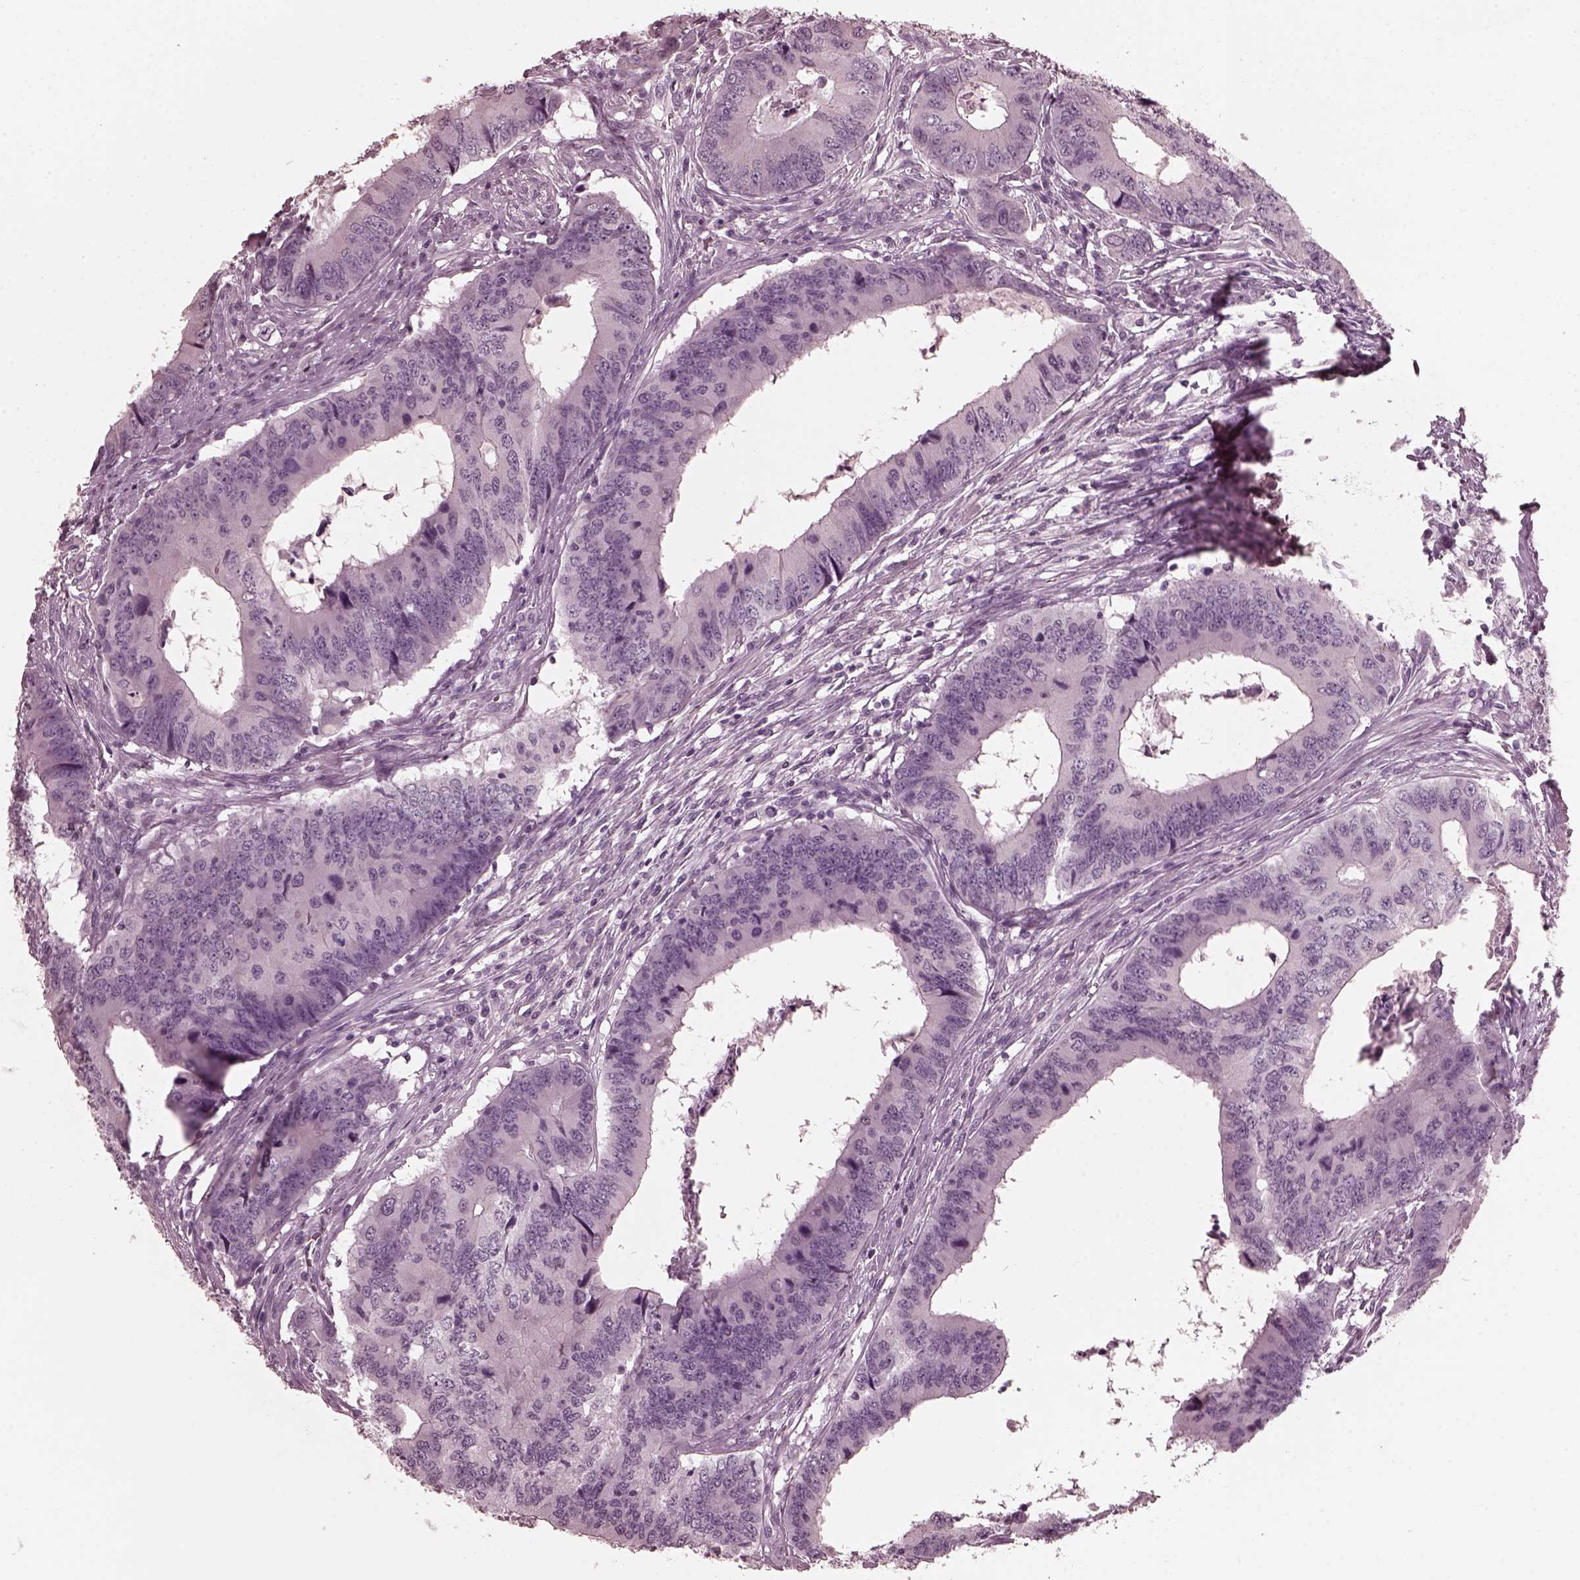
{"staining": {"intensity": "negative", "quantity": "none", "location": "none"}, "tissue": "colorectal cancer", "cell_type": "Tumor cells", "image_type": "cancer", "snomed": [{"axis": "morphology", "description": "Adenocarcinoma, NOS"}, {"axis": "topography", "description": "Colon"}], "caption": "The immunohistochemistry image has no significant positivity in tumor cells of adenocarcinoma (colorectal) tissue.", "gene": "CGA", "patient": {"sex": "male", "age": 53}}